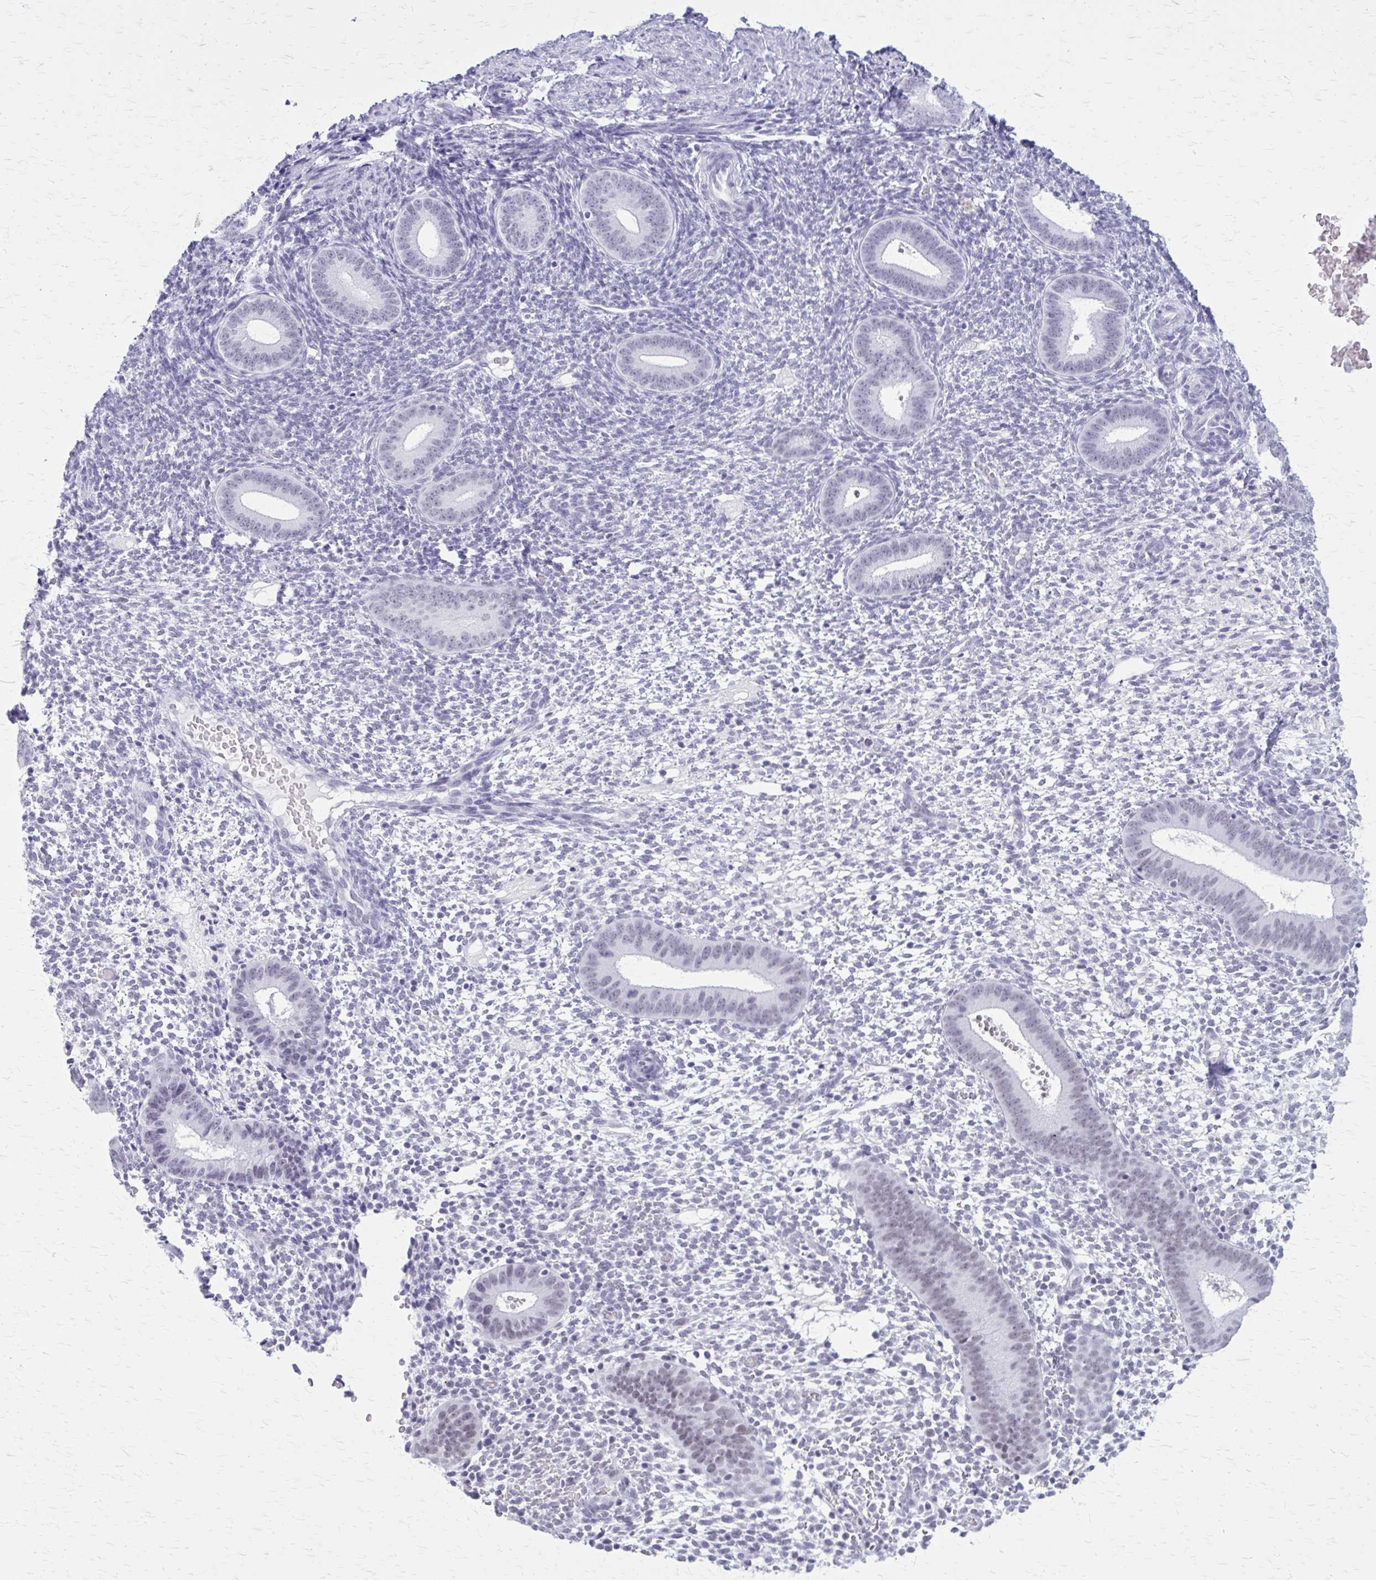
{"staining": {"intensity": "negative", "quantity": "none", "location": "none"}, "tissue": "endometrium", "cell_type": "Cells in endometrial stroma", "image_type": "normal", "snomed": [{"axis": "morphology", "description": "Normal tissue, NOS"}, {"axis": "topography", "description": "Endometrium"}], "caption": "Human endometrium stained for a protein using immunohistochemistry exhibits no positivity in cells in endometrial stroma.", "gene": "GAD1", "patient": {"sex": "female", "age": 40}}